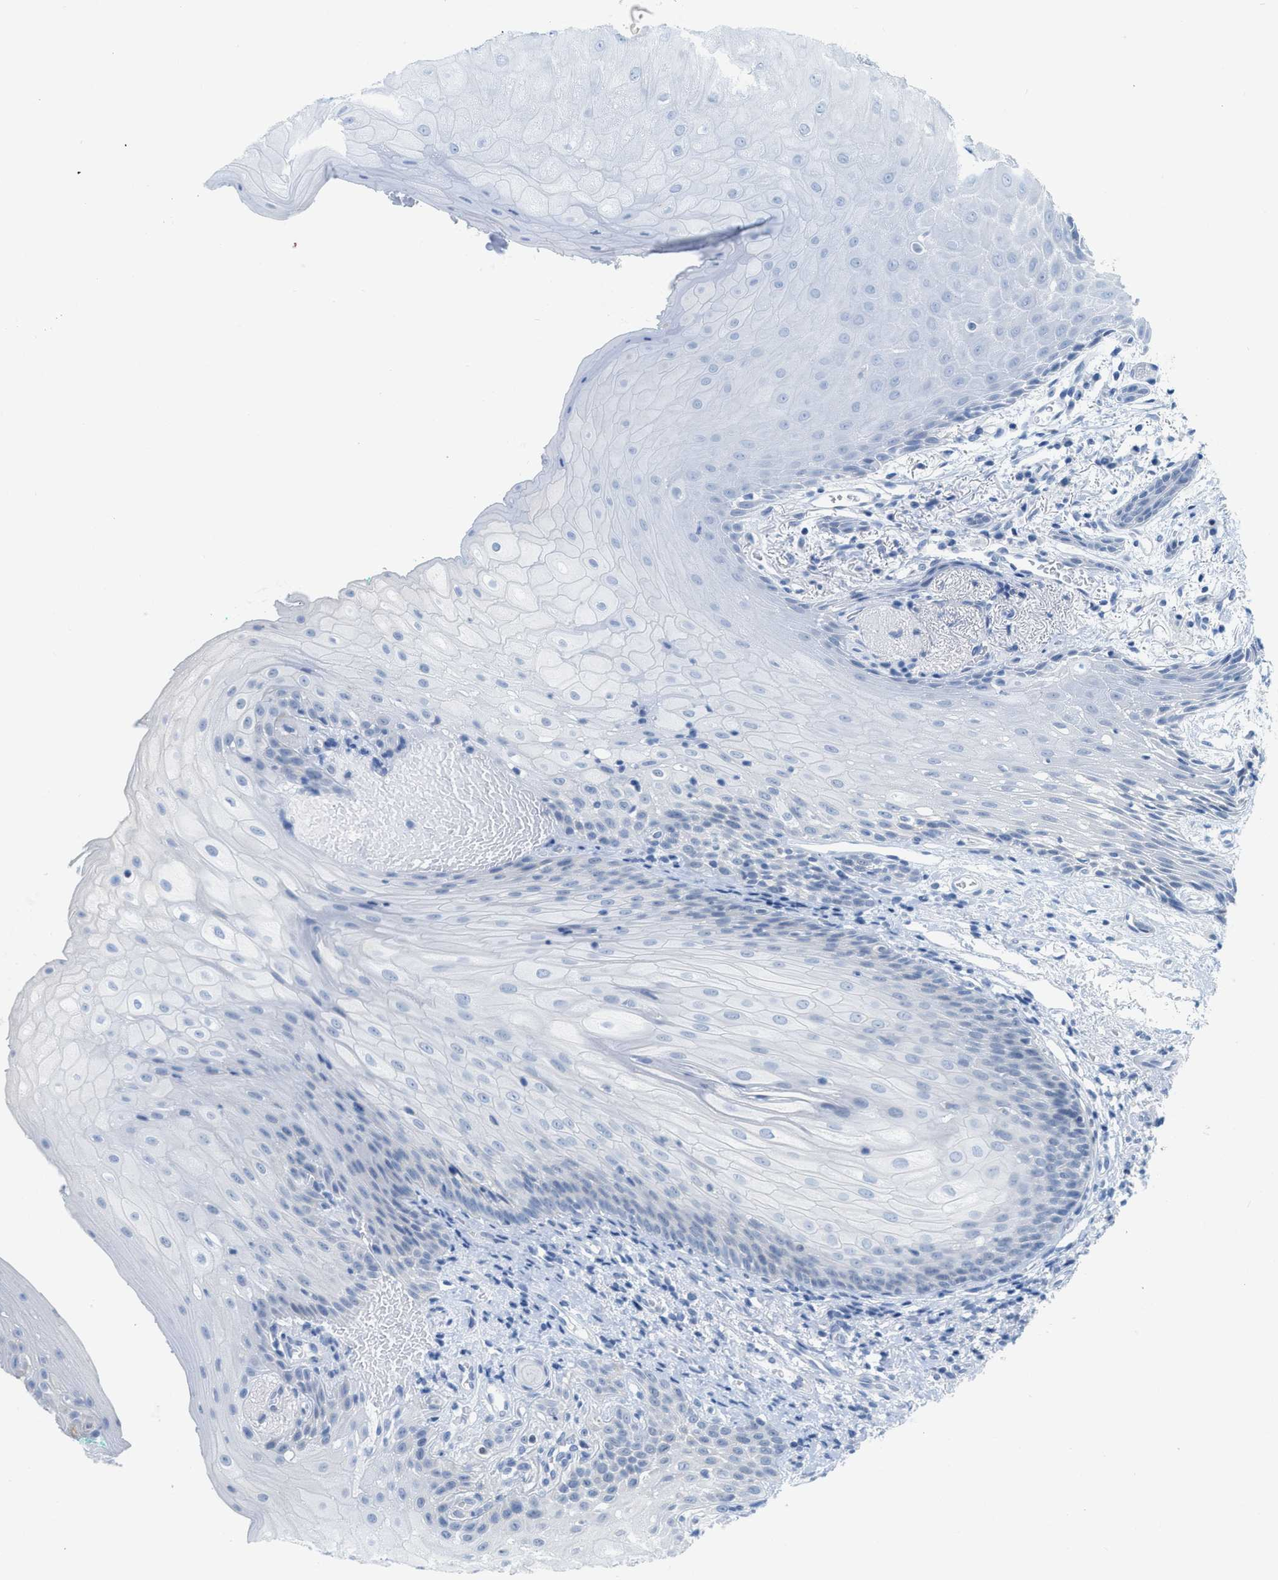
{"staining": {"intensity": "negative", "quantity": "none", "location": "none"}, "tissue": "oral mucosa", "cell_type": "Squamous epithelial cells", "image_type": "normal", "snomed": [{"axis": "morphology", "description": "Normal tissue, NOS"}, {"axis": "morphology", "description": "Squamous cell carcinoma, NOS"}, {"axis": "topography", "description": "Oral tissue"}, {"axis": "topography", "description": "Salivary gland"}, {"axis": "topography", "description": "Head-Neck"}], "caption": "Immunohistochemistry (IHC) image of unremarkable oral mucosa: oral mucosa stained with DAB shows no significant protein staining in squamous epithelial cells. (Stains: DAB (3,3'-diaminobenzidine) IHC with hematoxylin counter stain, Microscopy: brightfield microscopy at high magnification).", "gene": "HLTF", "patient": {"sex": "female", "age": 62}}